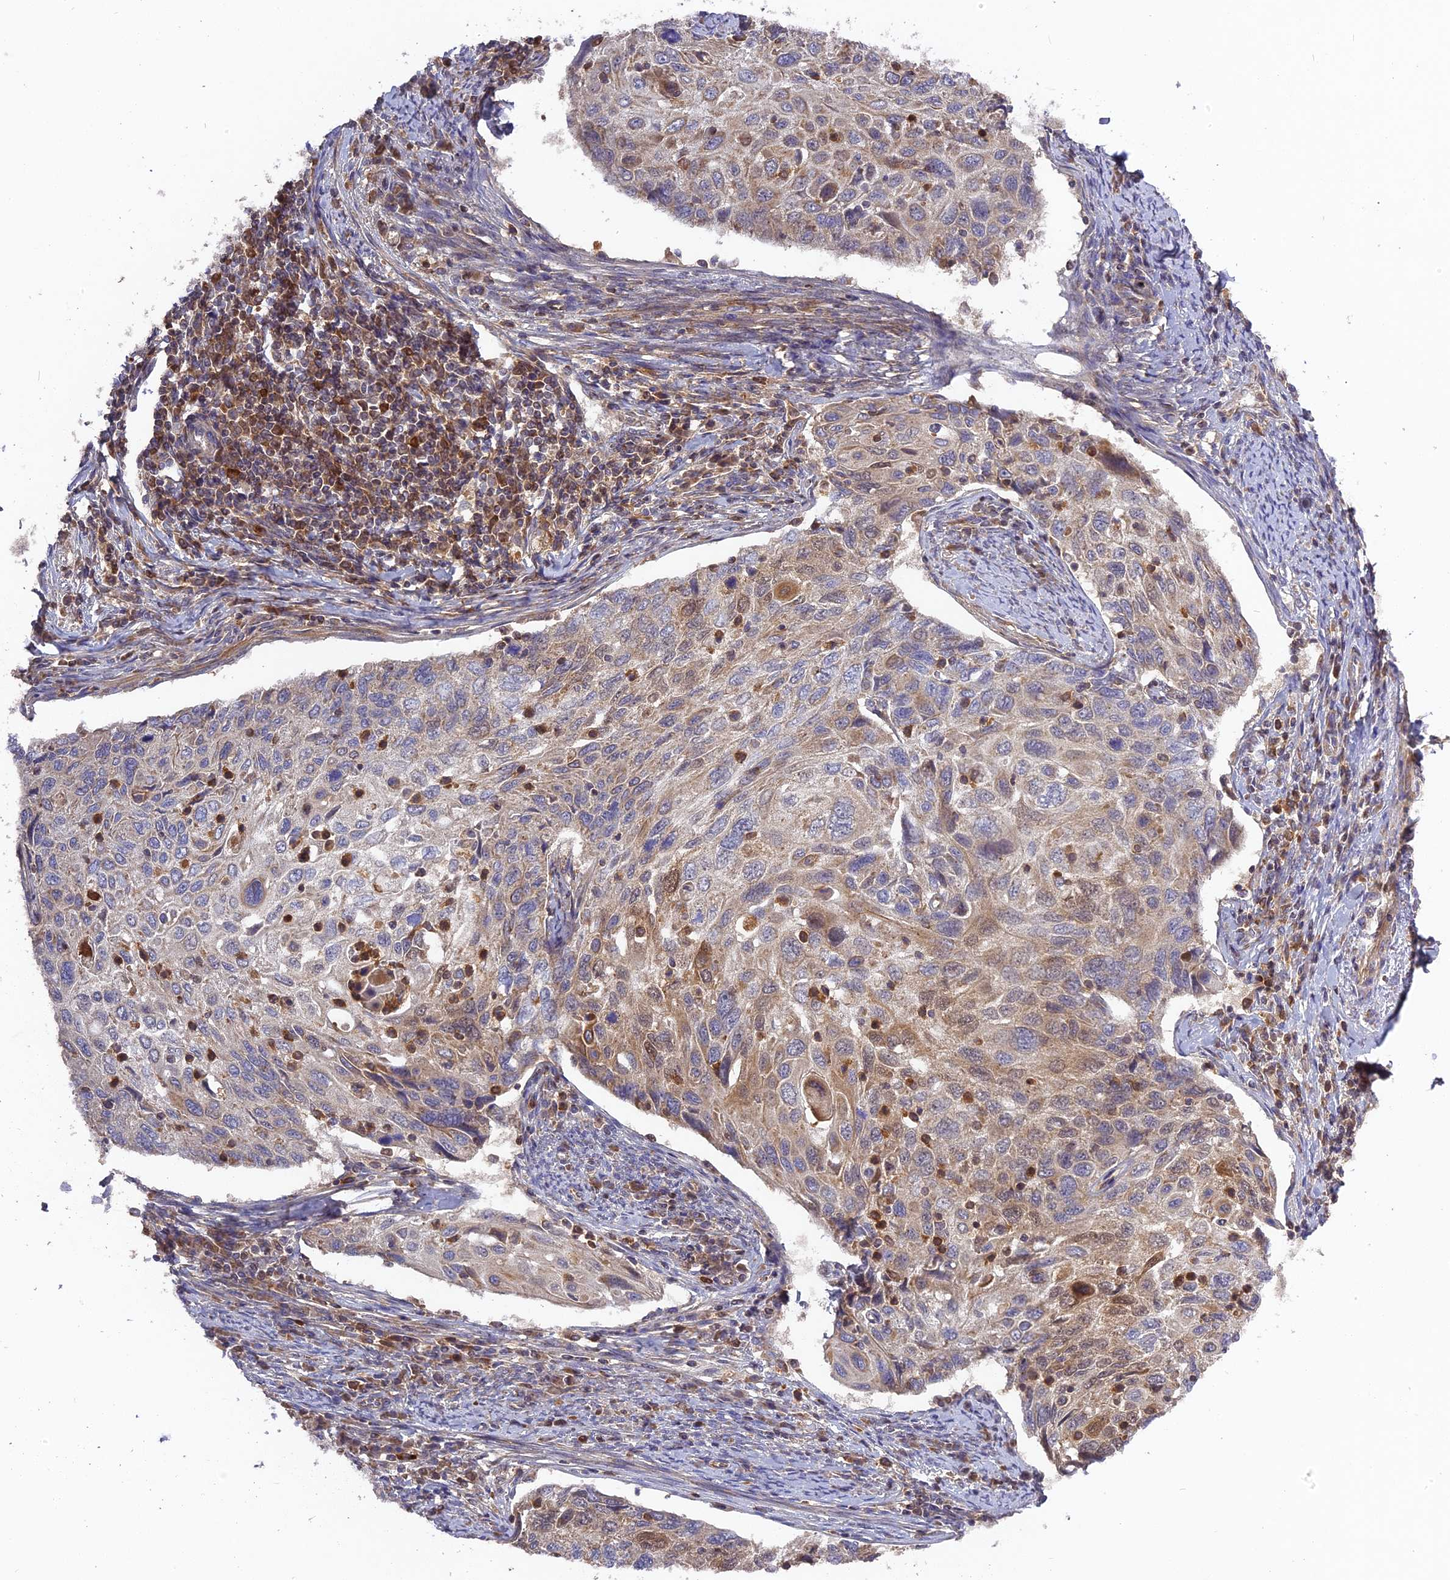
{"staining": {"intensity": "weak", "quantity": "25%-75%", "location": "cytoplasmic/membranous"}, "tissue": "cervical cancer", "cell_type": "Tumor cells", "image_type": "cancer", "snomed": [{"axis": "morphology", "description": "Squamous cell carcinoma, NOS"}, {"axis": "topography", "description": "Cervix"}], "caption": "Immunohistochemical staining of human cervical squamous cell carcinoma shows low levels of weak cytoplasmic/membranous staining in approximately 25%-75% of tumor cells.", "gene": "RPIA", "patient": {"sex": "female", "age": 70}}